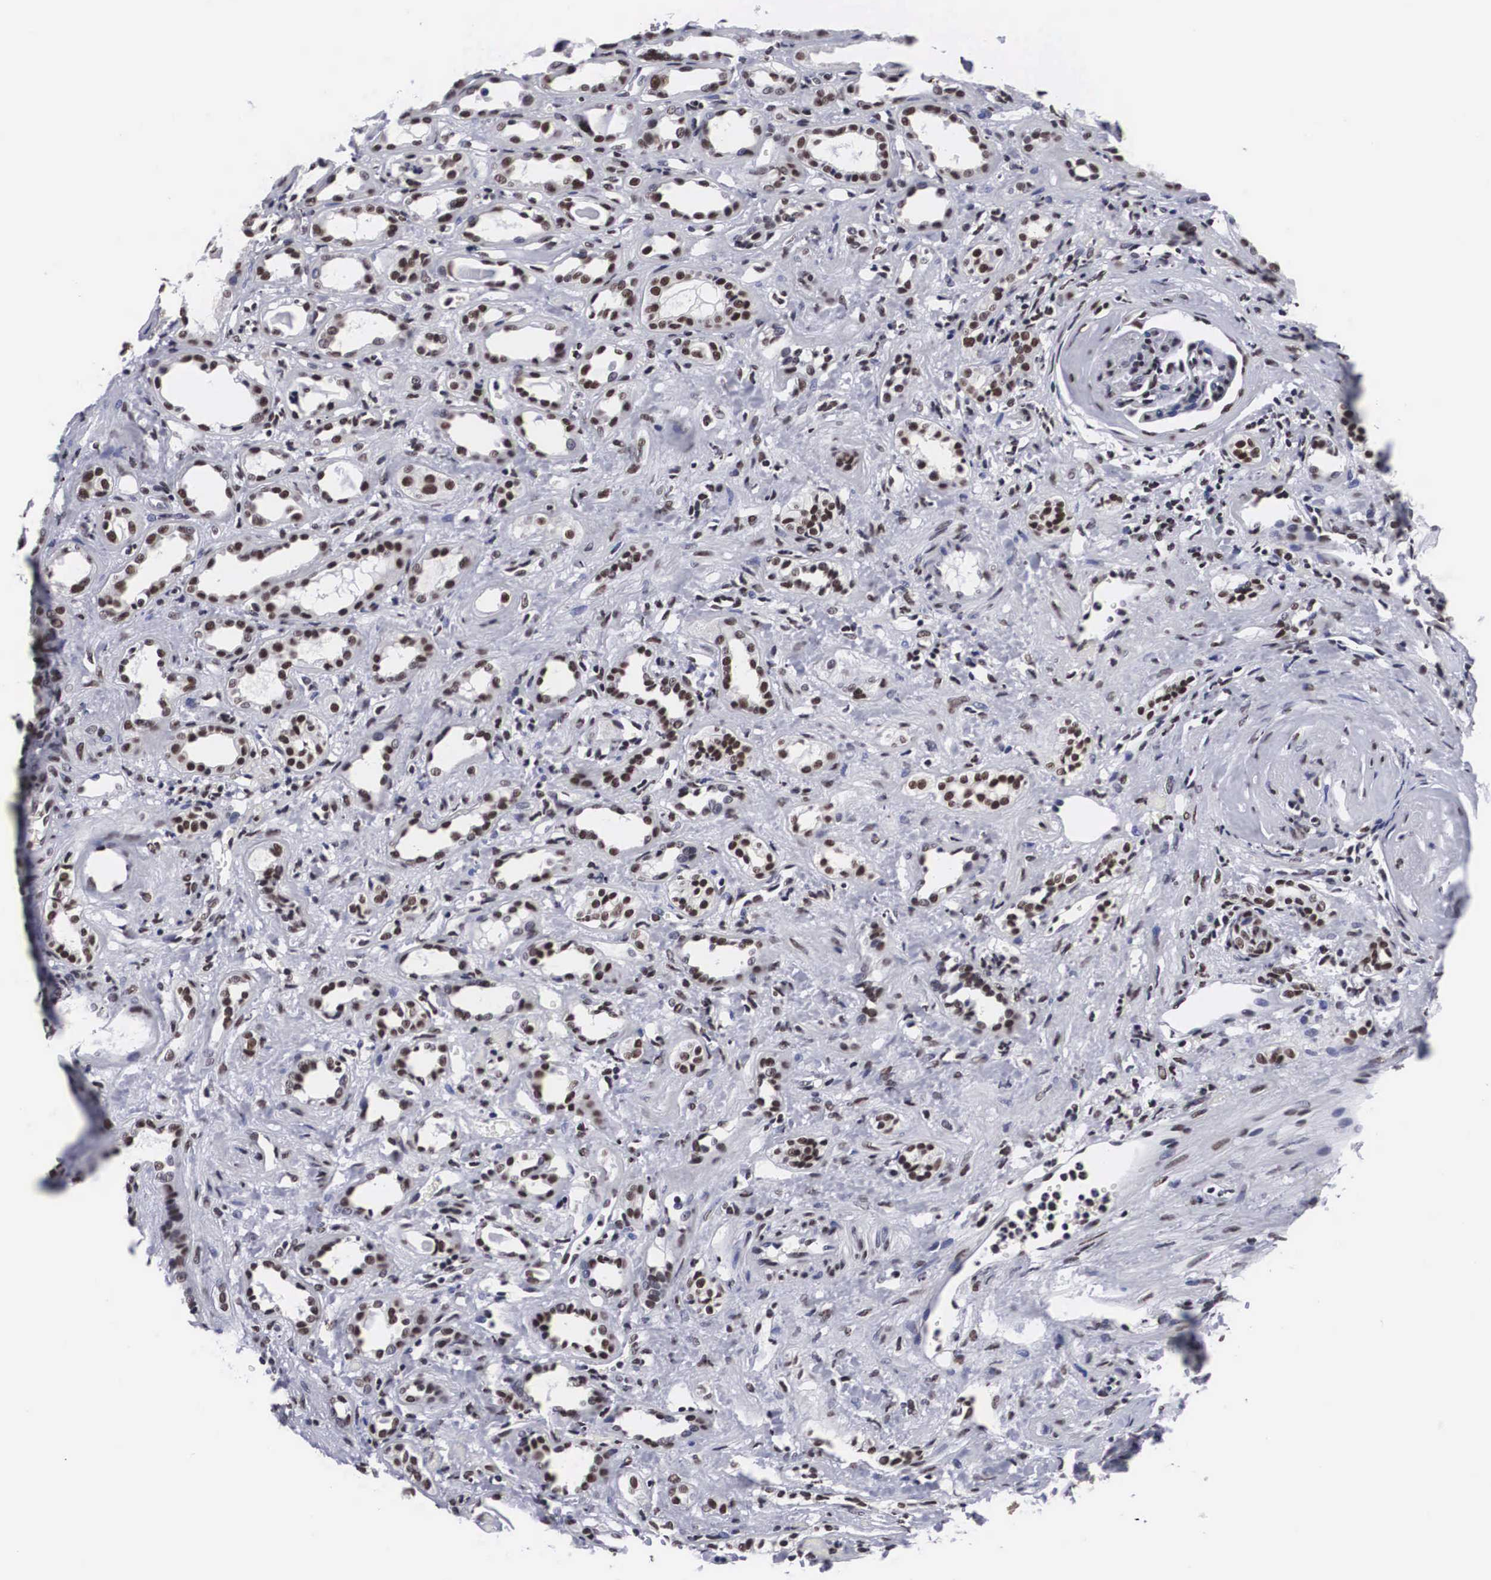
{"staining": {"intensity": "negative", "quantity": "none", "location": "none"}, "tissue": "kidney", "cell_type": "Cells in glomeruli", "image_type": "normal", "snomed": [{"axis": "morphology", "description": "Normal tissue, NOS"}, {"axis": "topography", "description": "Kidney"}], "caption": "This is a image of immunohistochemistry staining of benign kidney, which shows no positivity in cells in glomeruli.", "gene": "ACIN1", "patient": {"sex": "male", "age": 36}}